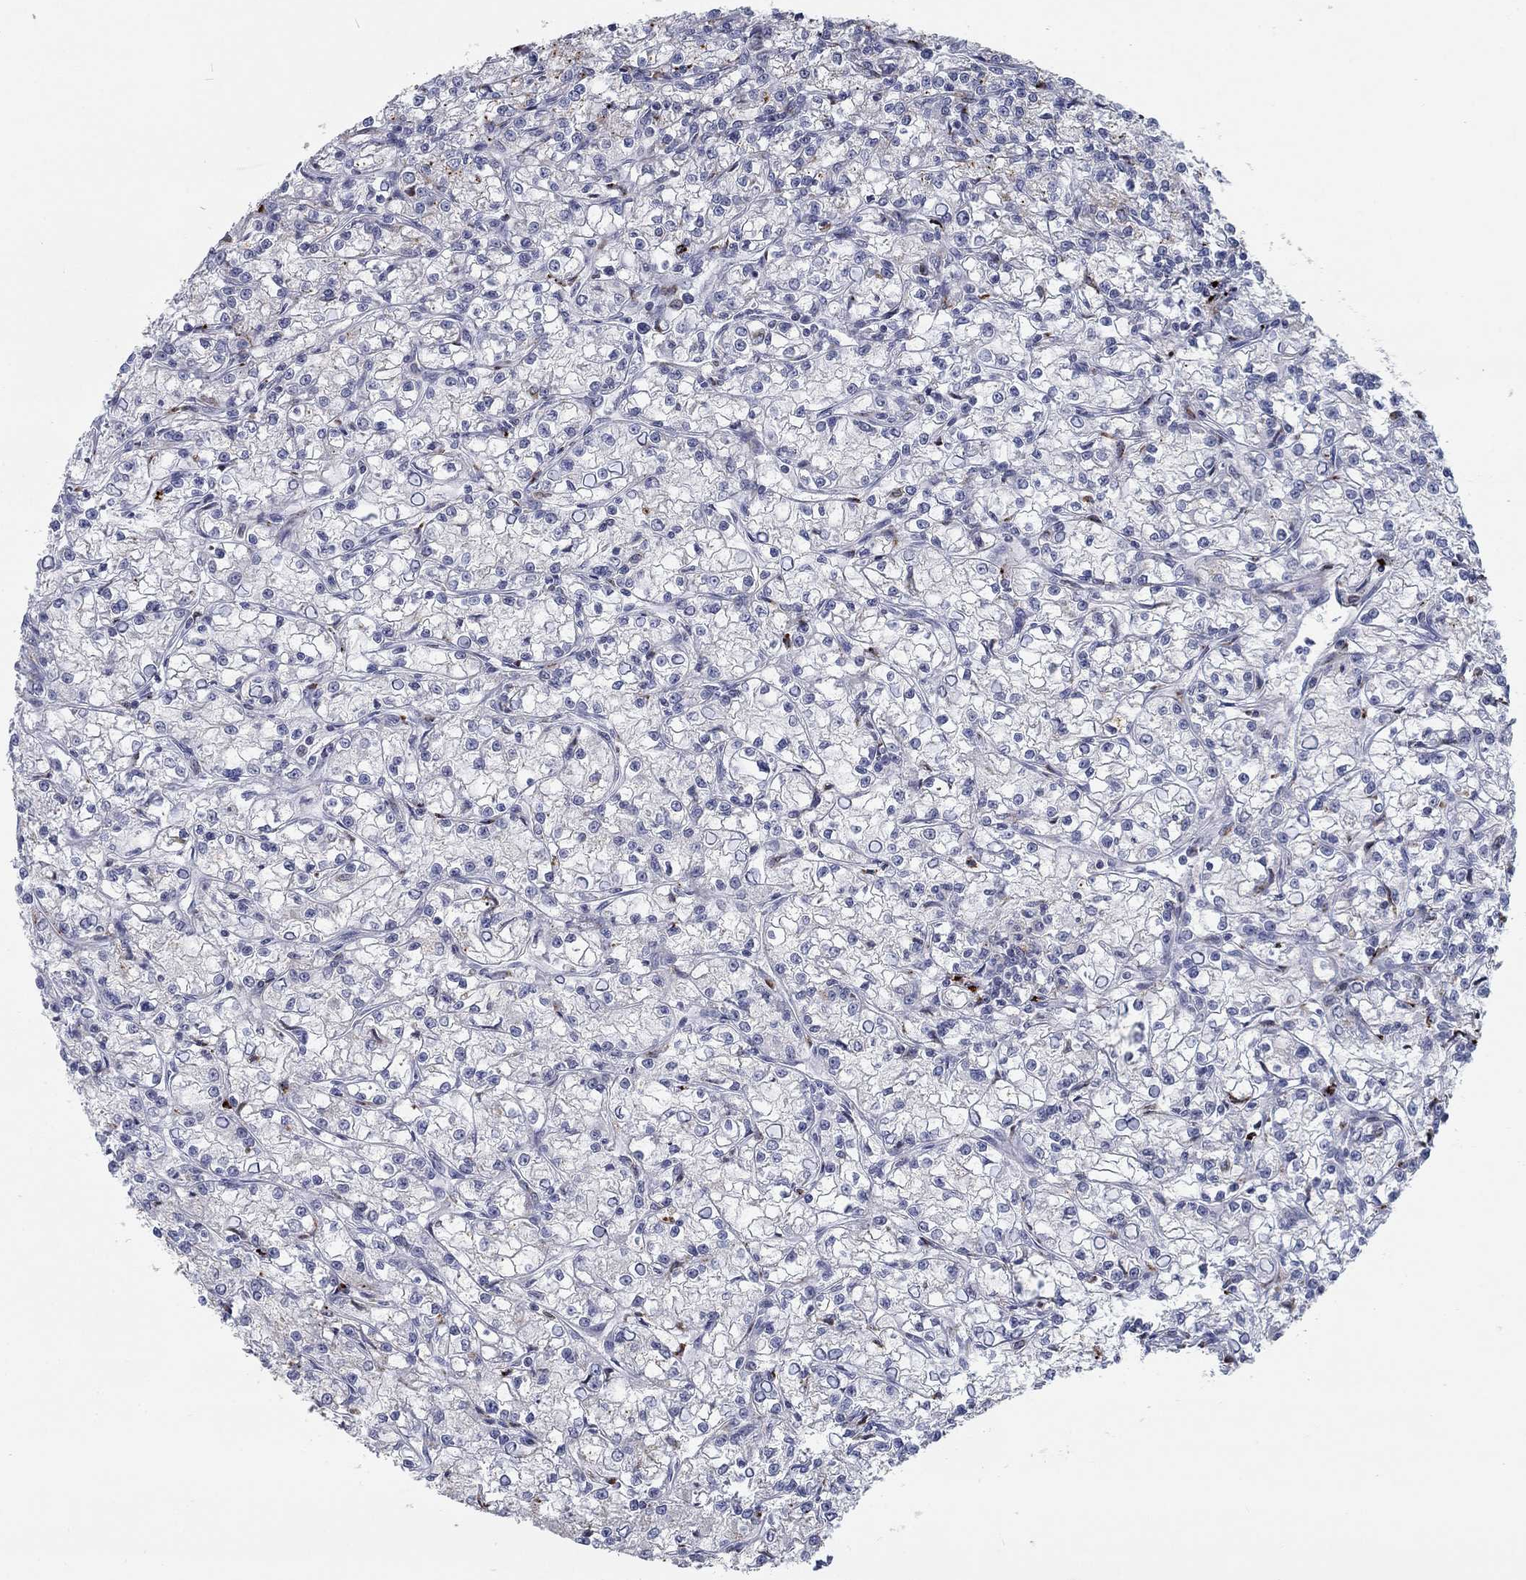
{"staining": {"intensity": "negative", "quantity": "none", "location": "none"}, "tissue": "renal cancer", "cell_type": "Tumor cells", "image_type": "cancer", "snomed": [{"axis": "morphology", "description": "Adenocarcinoma, NOS"}, {"axis": "topography", "description": "Kidney"}], "caption": "DAB immunohistochemical staining of adenocarcinoma (renal) exhibits no significant positivity in tumor cells. The staining was performed using DAB to visualize the protein expression in brown, while the nuclei were stained in blue with hematoxylin (Magnification: 20x).", "gene": "MTSS2", "patient": {"sex": "female", "age": 59}}